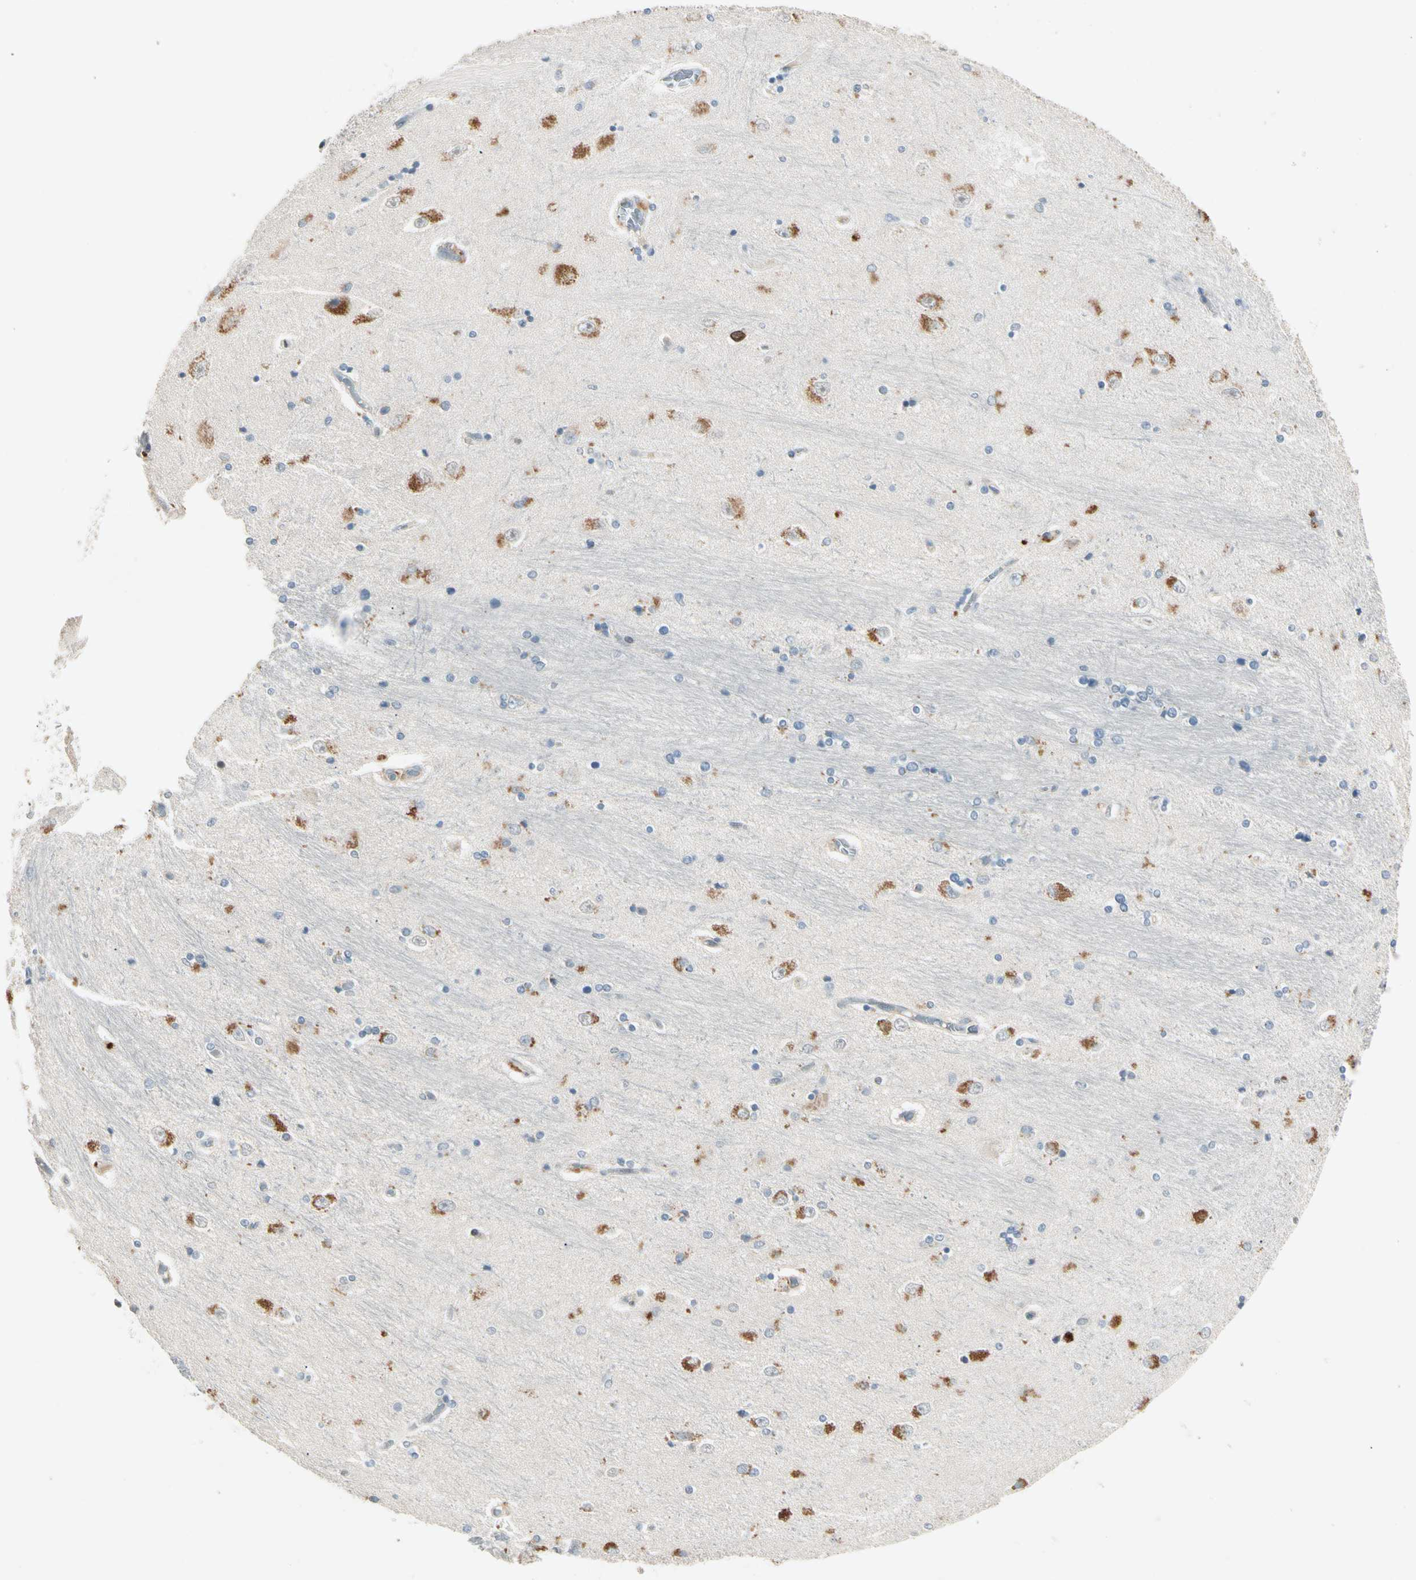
{"staining": {"intensity": "weak", "quantity": "<25%", "location": "cytoplasmic/membranous"}, "tissue": "hippocampus", "cell_type": "Glial cells", "image_type": "normal", "snomed": [{"axis": "morphology", "description": "Normal tissue, NOS"}, {"axis": "topography", "description": "Hippocampus"}], "caption": "This is an immunohistochemistry photomicrograph of benign human hippocampus. There is no staining in glial cells.", "gene": "IL1R1", "patient": {"sex": "female", "age": 54}}